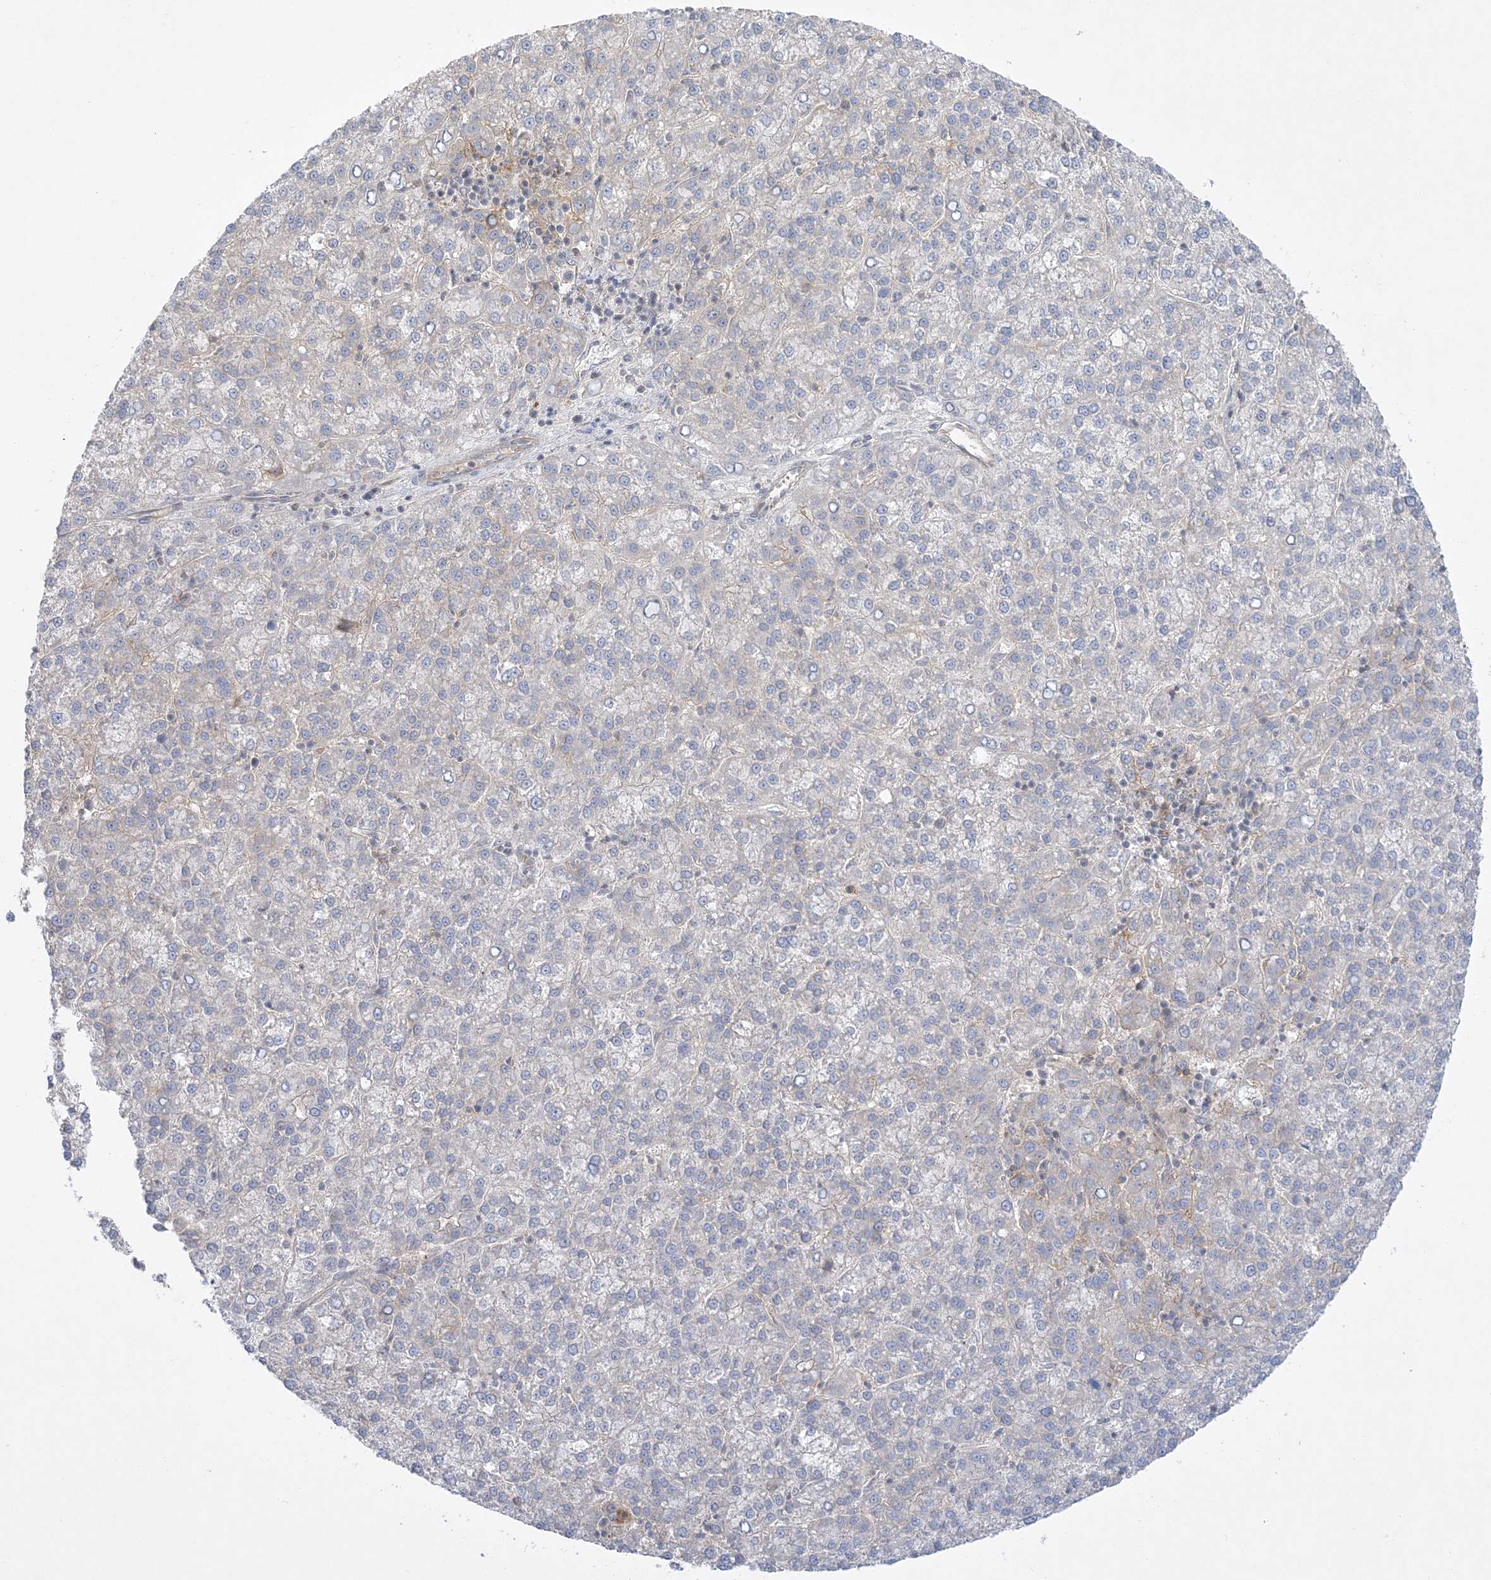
{"staining": {"intensity": "negative", "quantity": "none", "location": "none"}, "tissue": "liver cancer", "cell_type": "Tumor cells", "image_type": "cancer", "snomed": [{"axis": "morphology", "description": "Carcinoma, Hepatocellular, NOS"}, {"axis": "topography", "description": "Liver"}], "caption": "The image reveals no staining of tumor cells in liver hepatocellular carcinoma.", "gene": "ADAMTS12", "patient": {"sex": "female", "age": 58}}